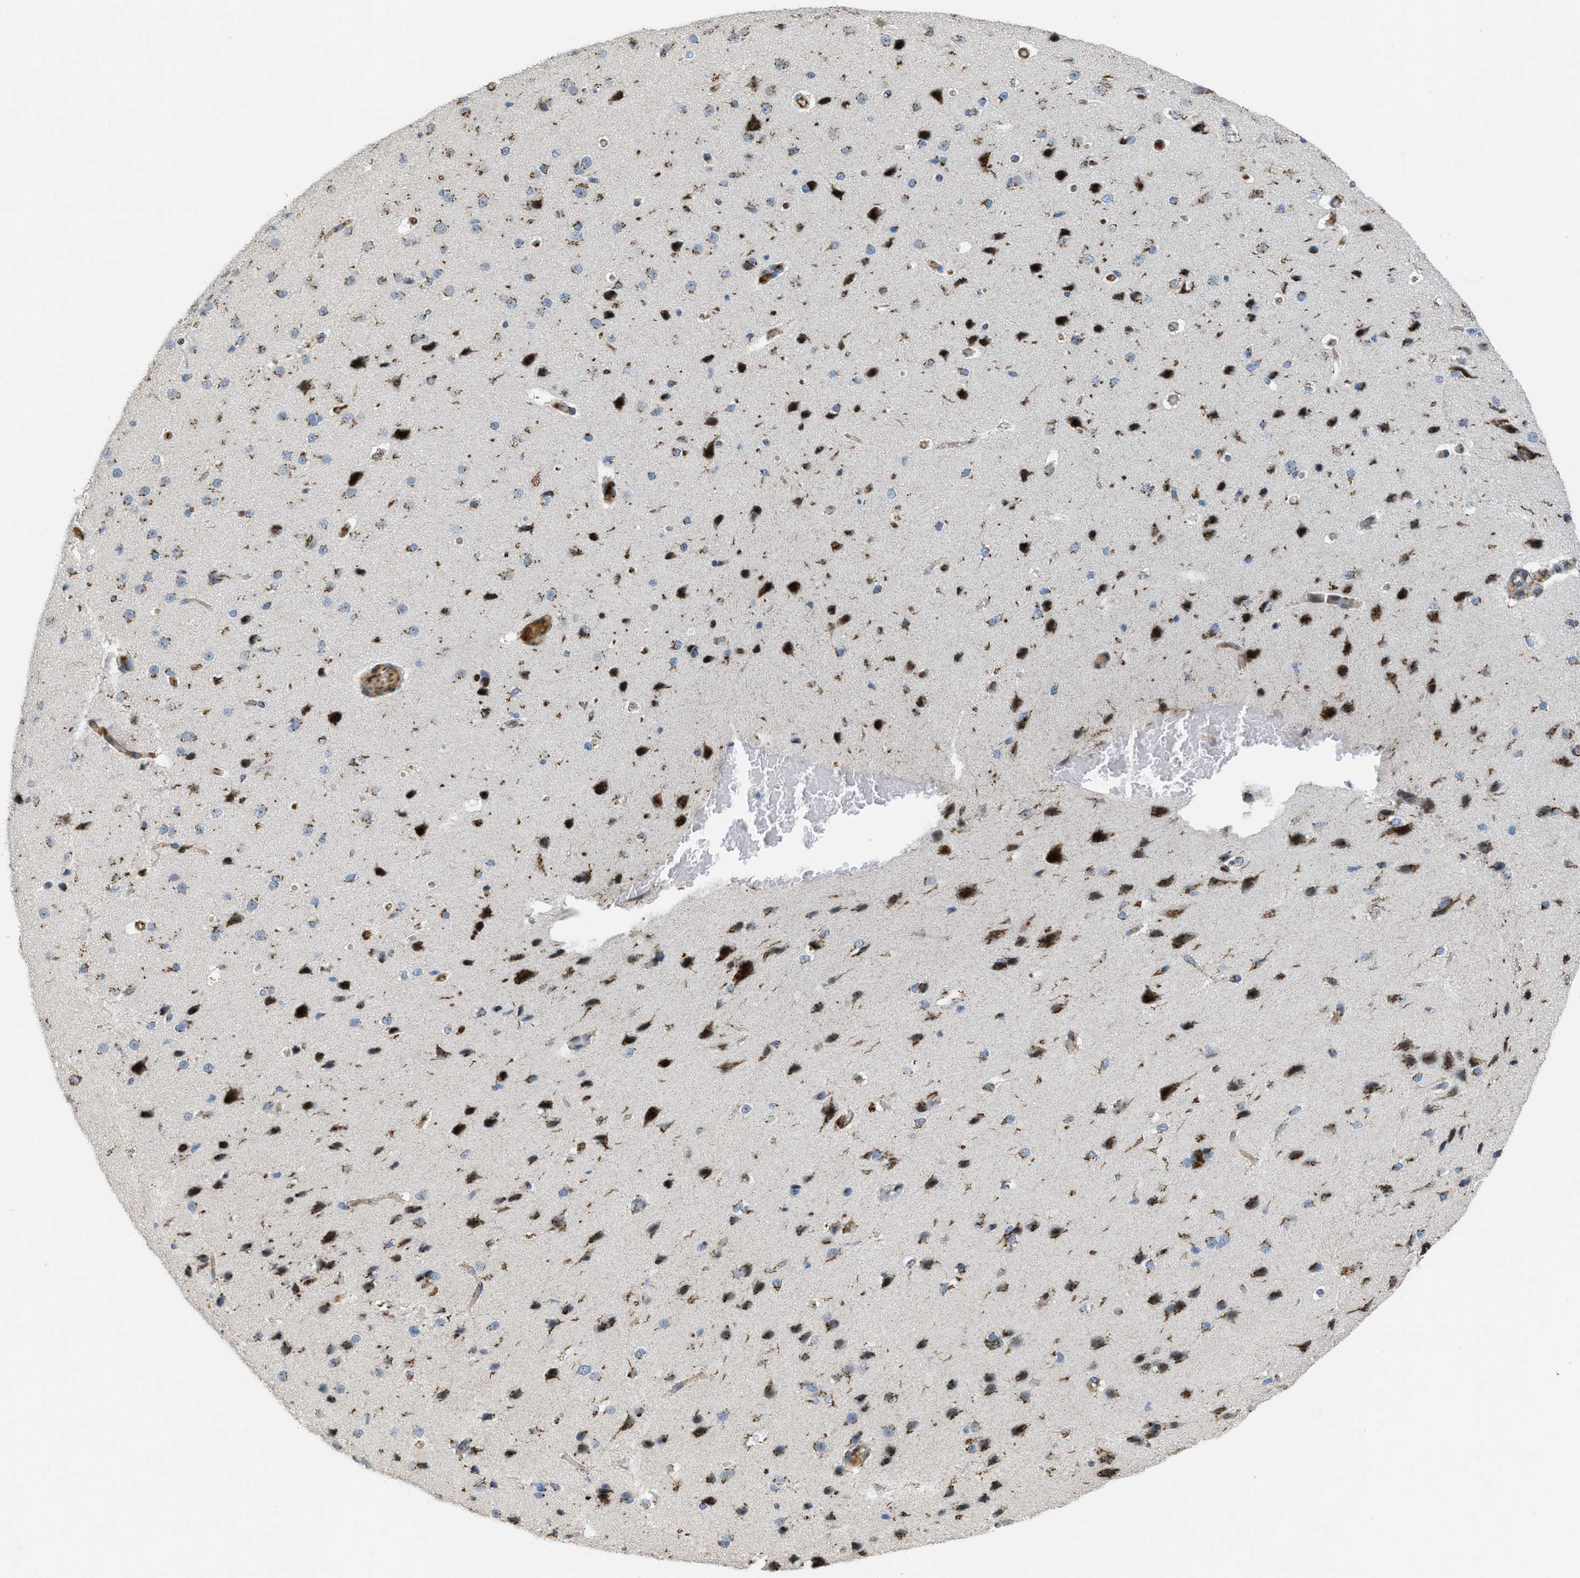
{"staining": {"intensity": "moderate", "quantity": ">75%", "location": "cytoplasmic/membranous"}, "tissue": "cerebral cortex", "cell_type": "Endothelial cells", "image_type": "normal", "snomed": [{"axis": "morphology", "description": "Normal tissue, NOS"}, {"axis": "morphology", "description": "Developmental malformation"}, {"axis": "topography", "description": "Cerebral cortex"}], "caption": "High-magnification brightfield microscopy of normal cerebral cortex stained with DAB (3,3'-diaminobenzidine) (brown) and counterstained with hematoxylin (blue). endothelial cells exhibit moderate cytoplasmic/membranous positivity is present in about>75% of cells. The protein is stained brown, and the nuclei are stained in blue (DAB (3,3'-diaminobenzidine) IHC with brightfield microscopy, high magnification).", "gene": "ZFPL1", "patient": {"sex": "female", "age": 30}}